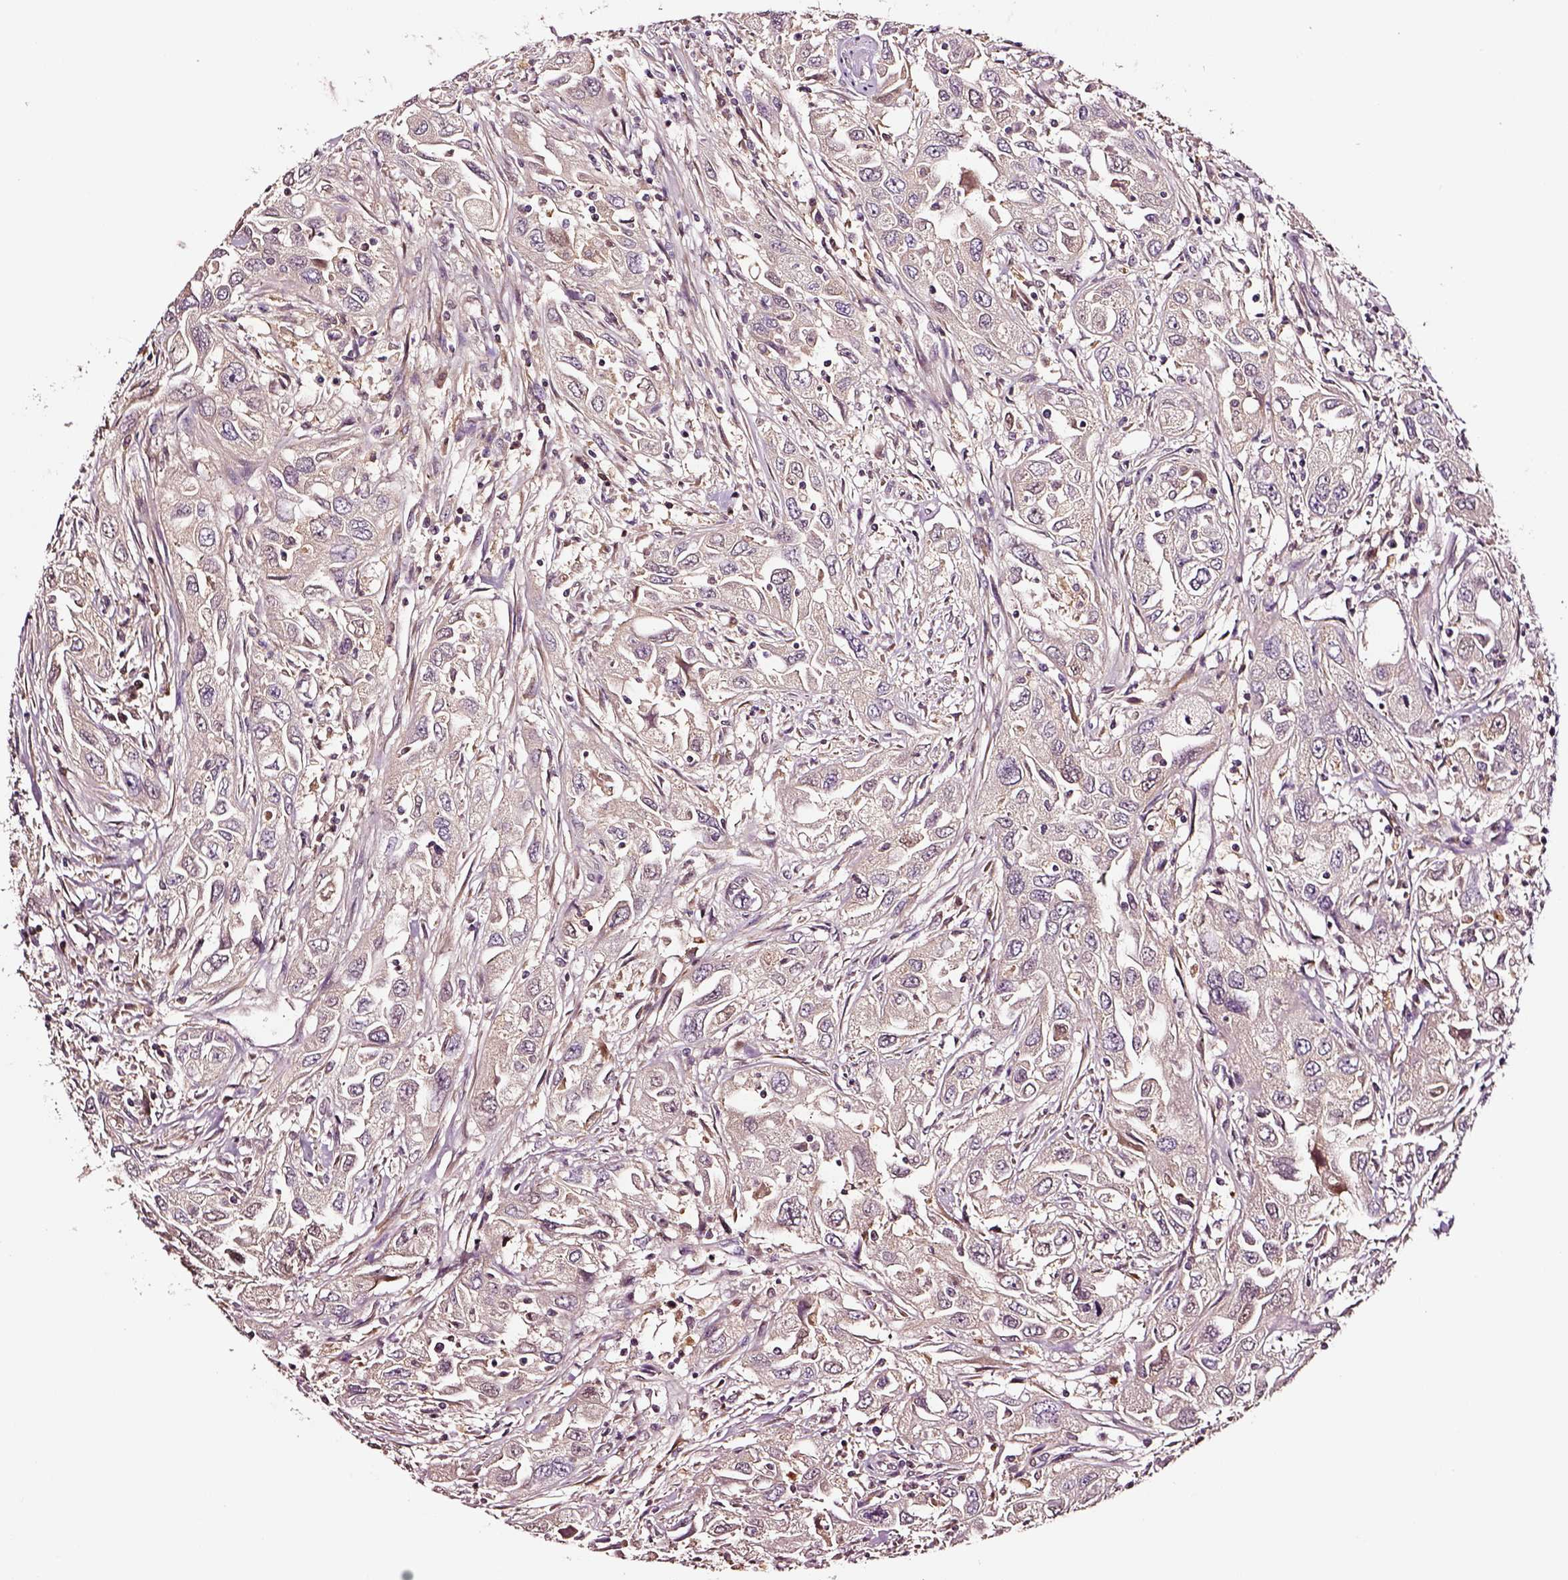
{"staining": {"intensity": "negative", "quantity": "none", "location": "none"}, "tissue": "urothelial cancer", "cell_type": "Tumor cells", "image_type": "cancer", "snomed": [{"axis": "morphology", "description": "Urothelial carcinoma, High grade"}, {"axis": "topography", "description": "Urinary bladder"}], "caption": "IHC of human urothelial carcinoma (high-grade) demonstrates no expression in tumor cells. (Brightfield microscopy of DAB immunohistochemistry at high magnification).", "gene": "TF", "patient": {"sex": "male", "age": 76}}